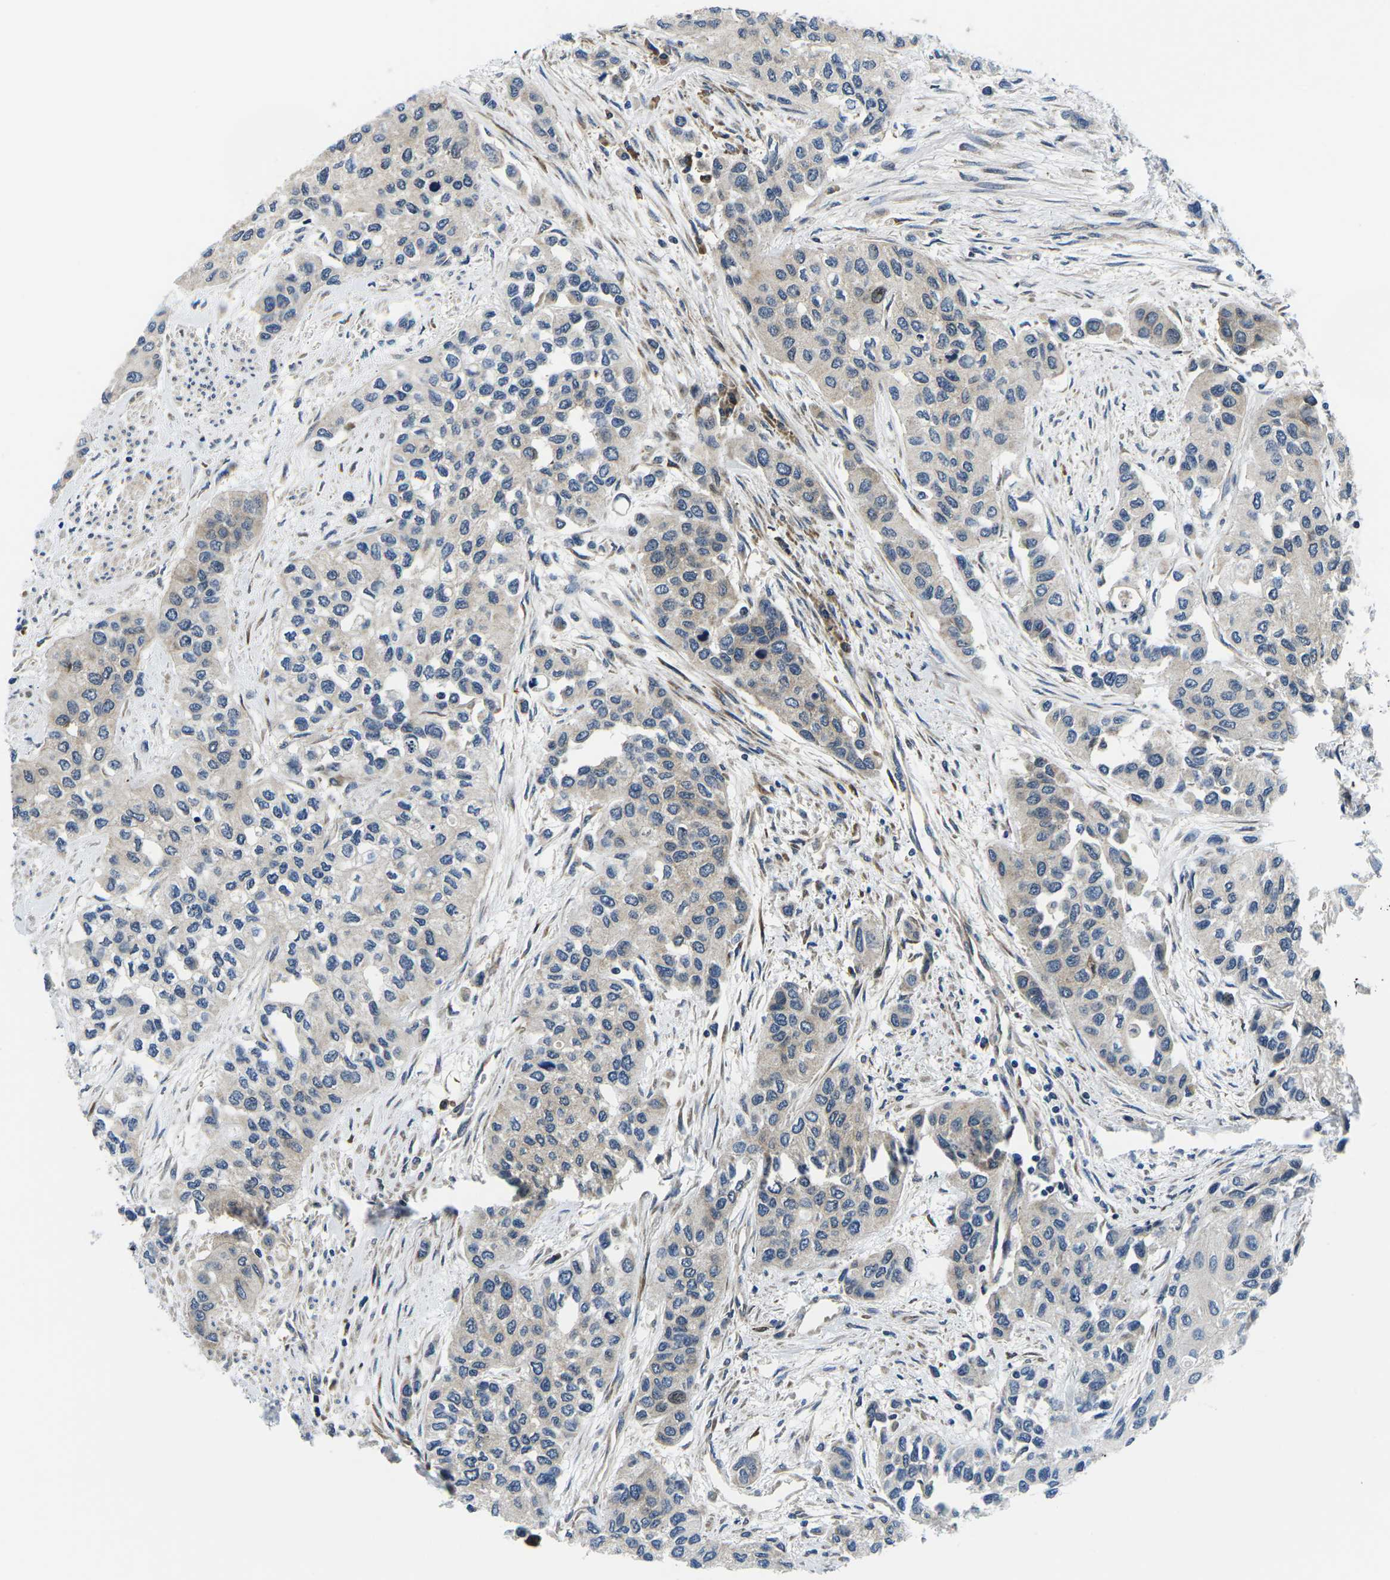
{"staining": {"intensity": "weak", "quantity": "<25%", "location": "cytoplasmic/membranous"}, "tissue": "urothelial cancer", "cell_type": "Tumor cells", "image_type": "cancer", "snomed": [{"axis": "morphology", "description": "Urothelial carcinoma, High grade"}, {"axis": "topography", "description": "Urinary bladder"}], "caption": "A photomicrograph of human urothelial carcinoma (high-grade) is negative for staining in tumor cells.", "gene": "EIF4E", "patient": {"sex": "female", "age": 56}}